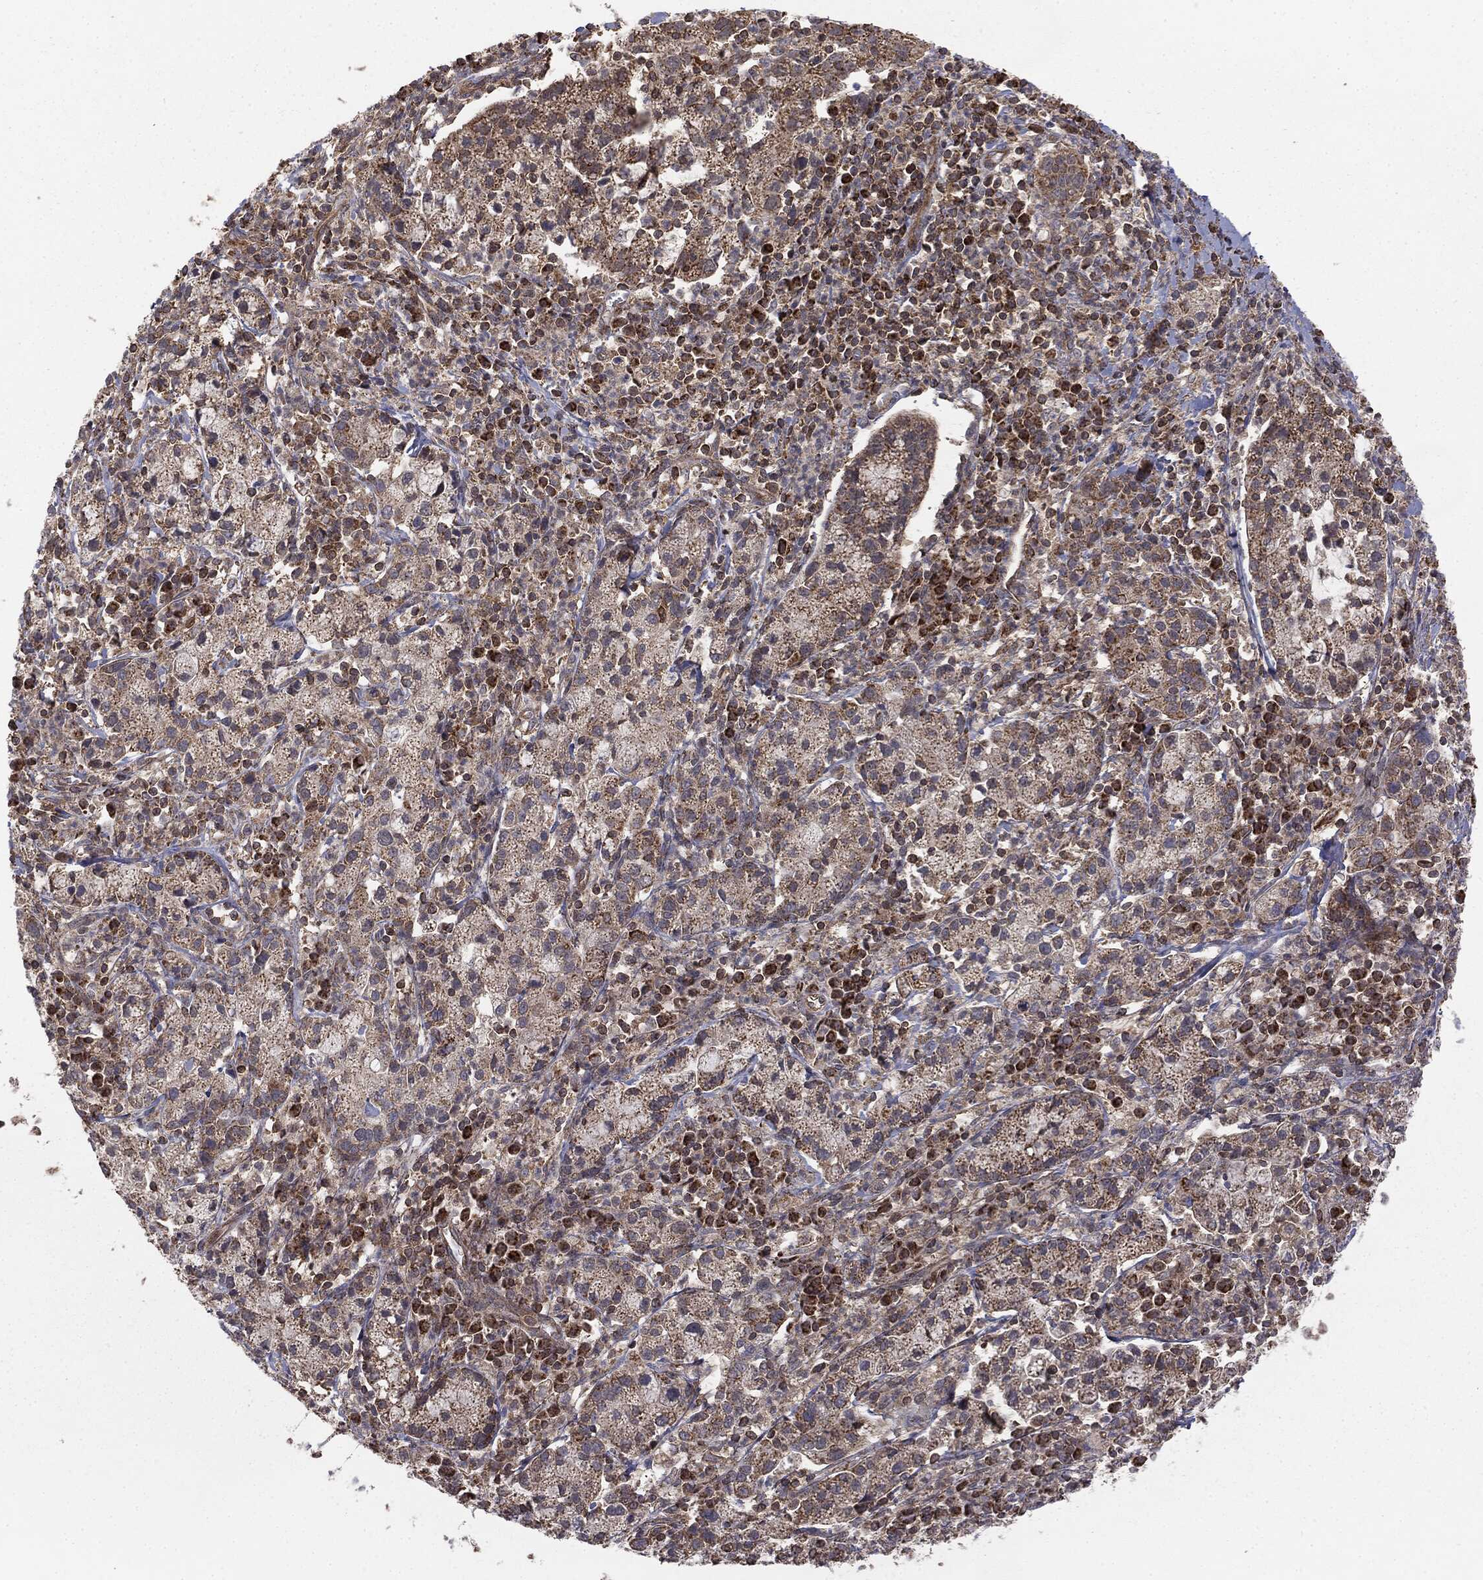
{"staining": {"intensity": "moderate", "quantity": ">75%", "location": "cytoplasmic/membranous"}, "tissue": "cervical cancer", "cell_type": "Tumor cells", "image_type": "cancer", "snomed": [{"axis": "morphology", "description": "Normal tissue, NOS"}, {"axis": "morphology", "description": "Adenocarcinoma, NOS"}, {"axis": "topography", "description": "Cervix"}], "caption": "This image displays IHC staining of cervical cancer (adenocarcinoma), with medium moderate cytoplasmic/membranous expression in about >75% of tumor cells.", "gene": "MTOR", "patient": {"sex": "female", "age": 44}}